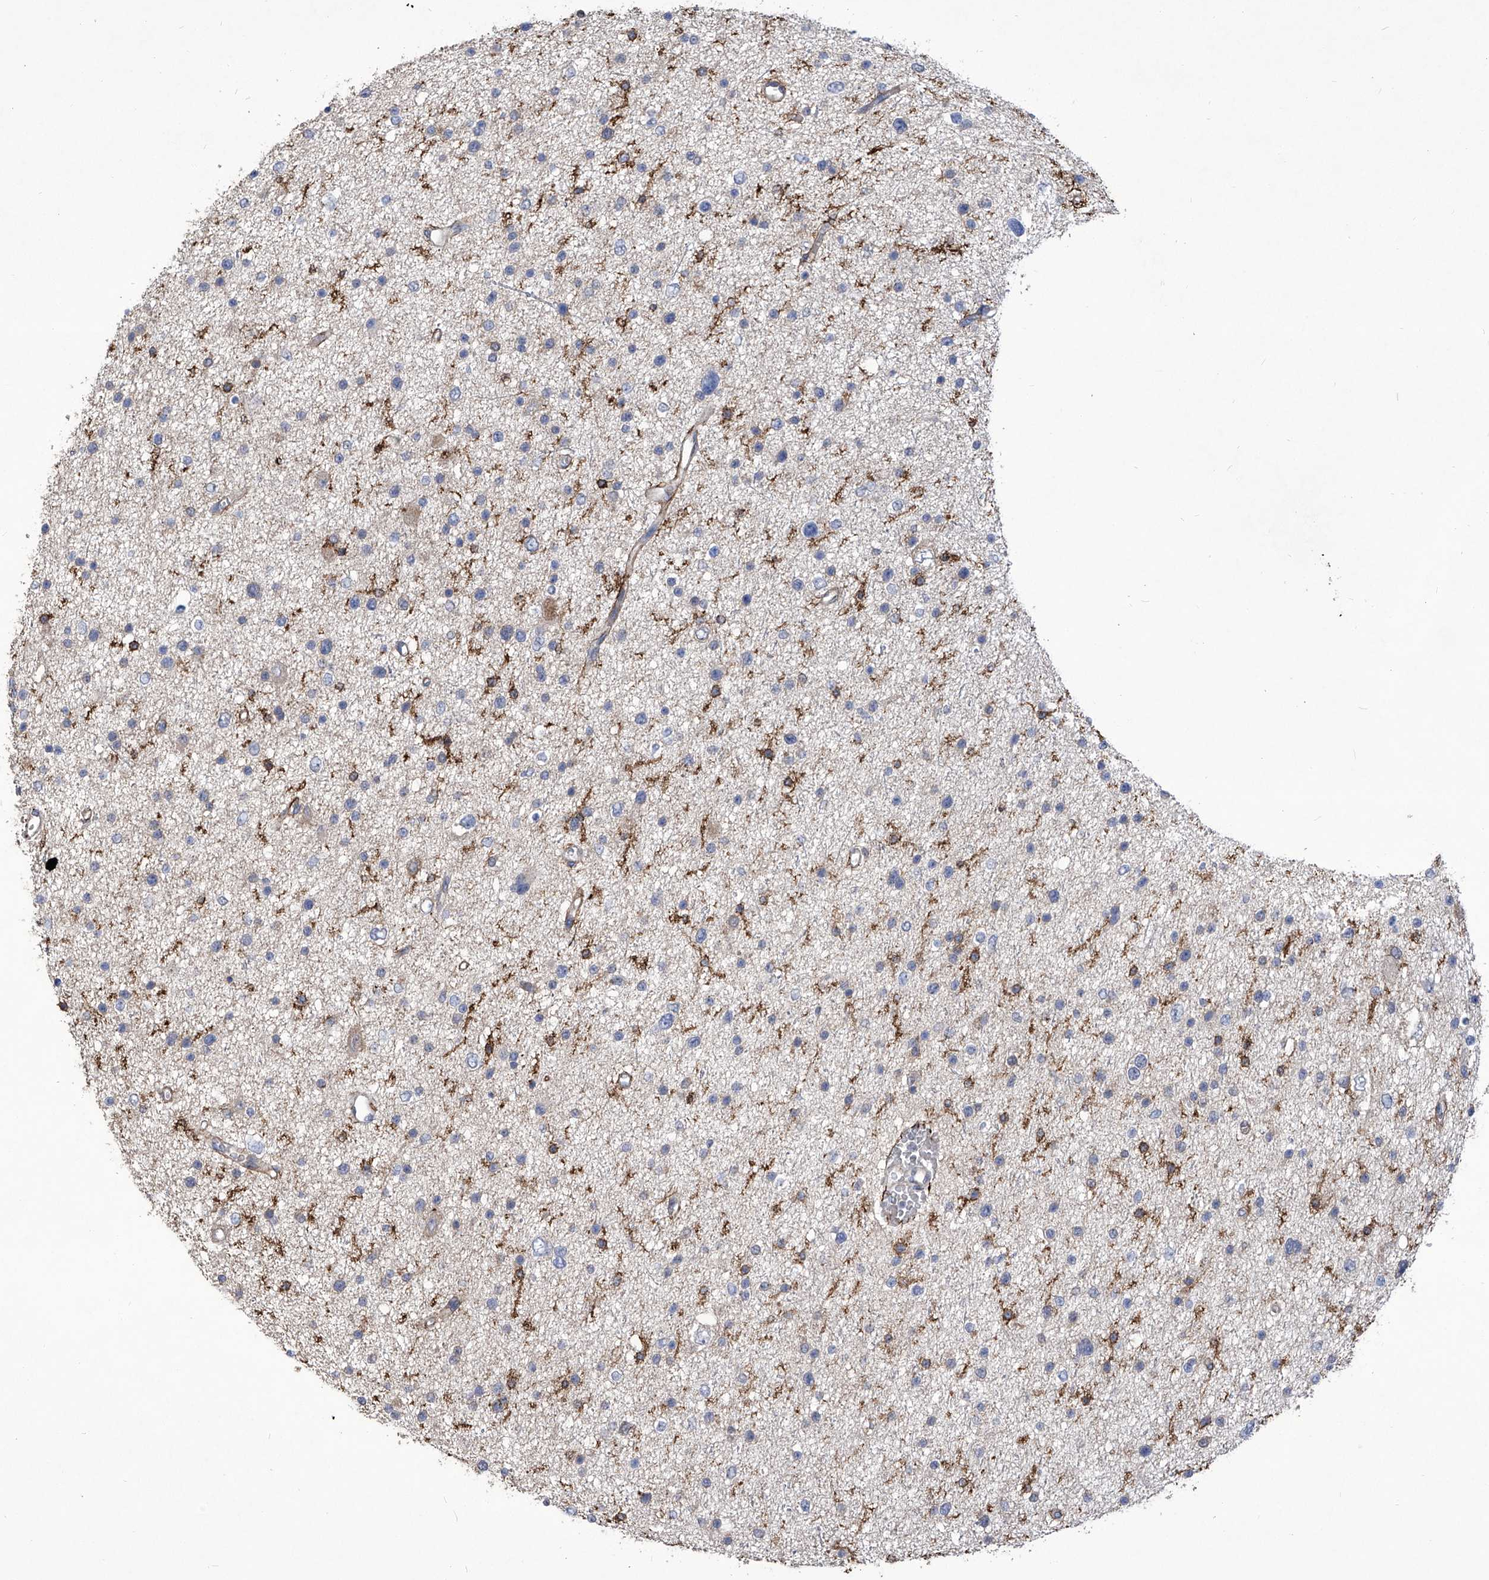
{"staining": {"intensity": "negative", "quantity": "none", "location": "none"}, "tissue": "glioma", "cell_type": "Tumor cells", "image_type": "cancer", "snomed": [{"axis": "morphology", "description": "Glioma, malignant, Low grade"}, {"axis": "topography", "description": "Brain"}], "caption": "The photomicrograph exhibits no significant positivity in tumor cells of glioma.", "gene": "TXNIP", "patient": {"sex": "female", "age": 37}}